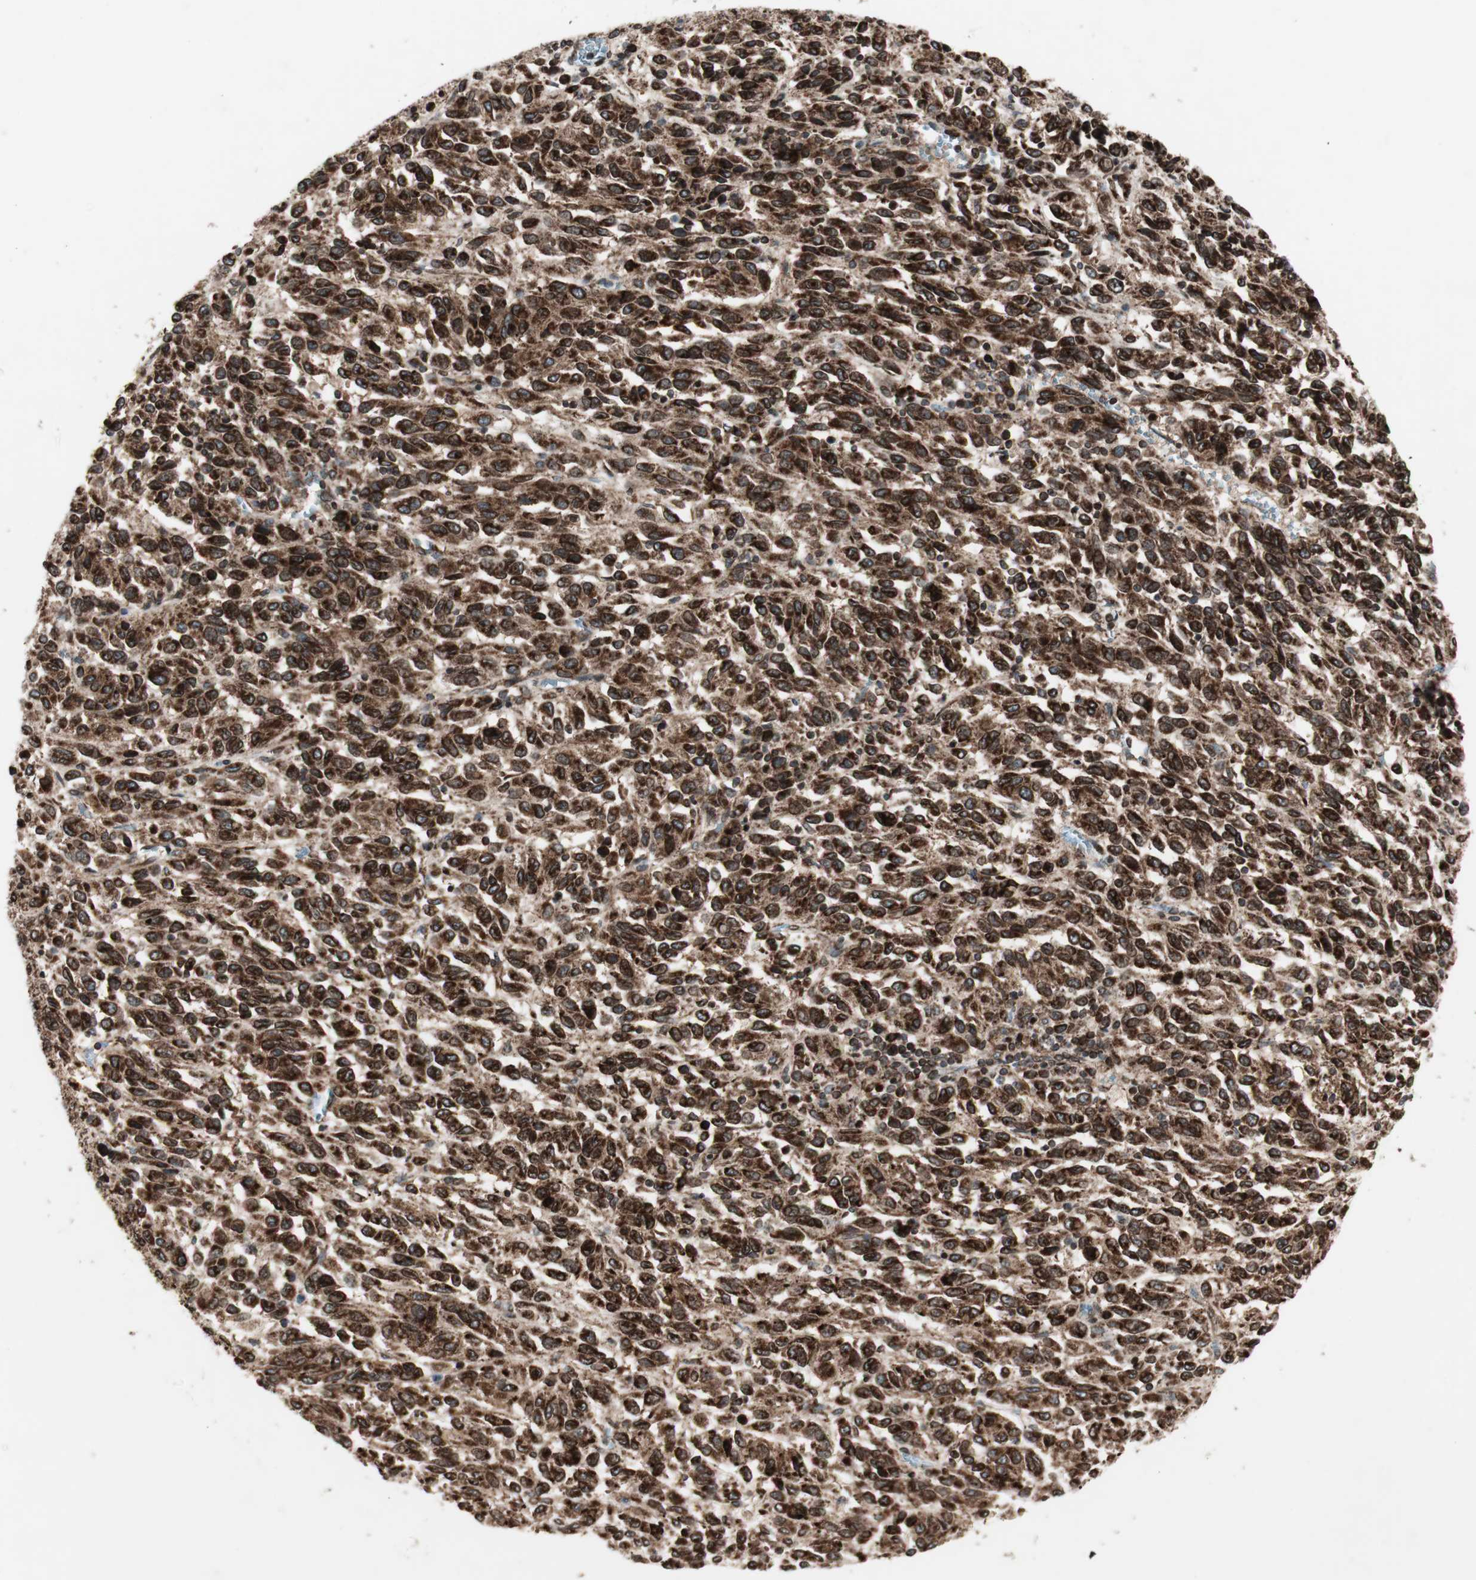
{"staining": {"intensity": "strong", "quantity": ">75%", "location": "cytoplasmic/membranous,nuclear"}, "tissue": "melanoma", "cell_type": "Tumor cells", "image_type": "cancer", "snomed": [{"axis": "morphology", "description": "Malignant melanoma, Metastatic site"}, {"axis": "topography", "description": "Lung"}], "caption": "Immunohistochemical staining of human melanoma reveals strong cytoplasmic/membranous and nuclear protein expression in approximately >75% of tumor cells.", "gene": "NUP62", "patient": {"sex": "male", "age": 64}}